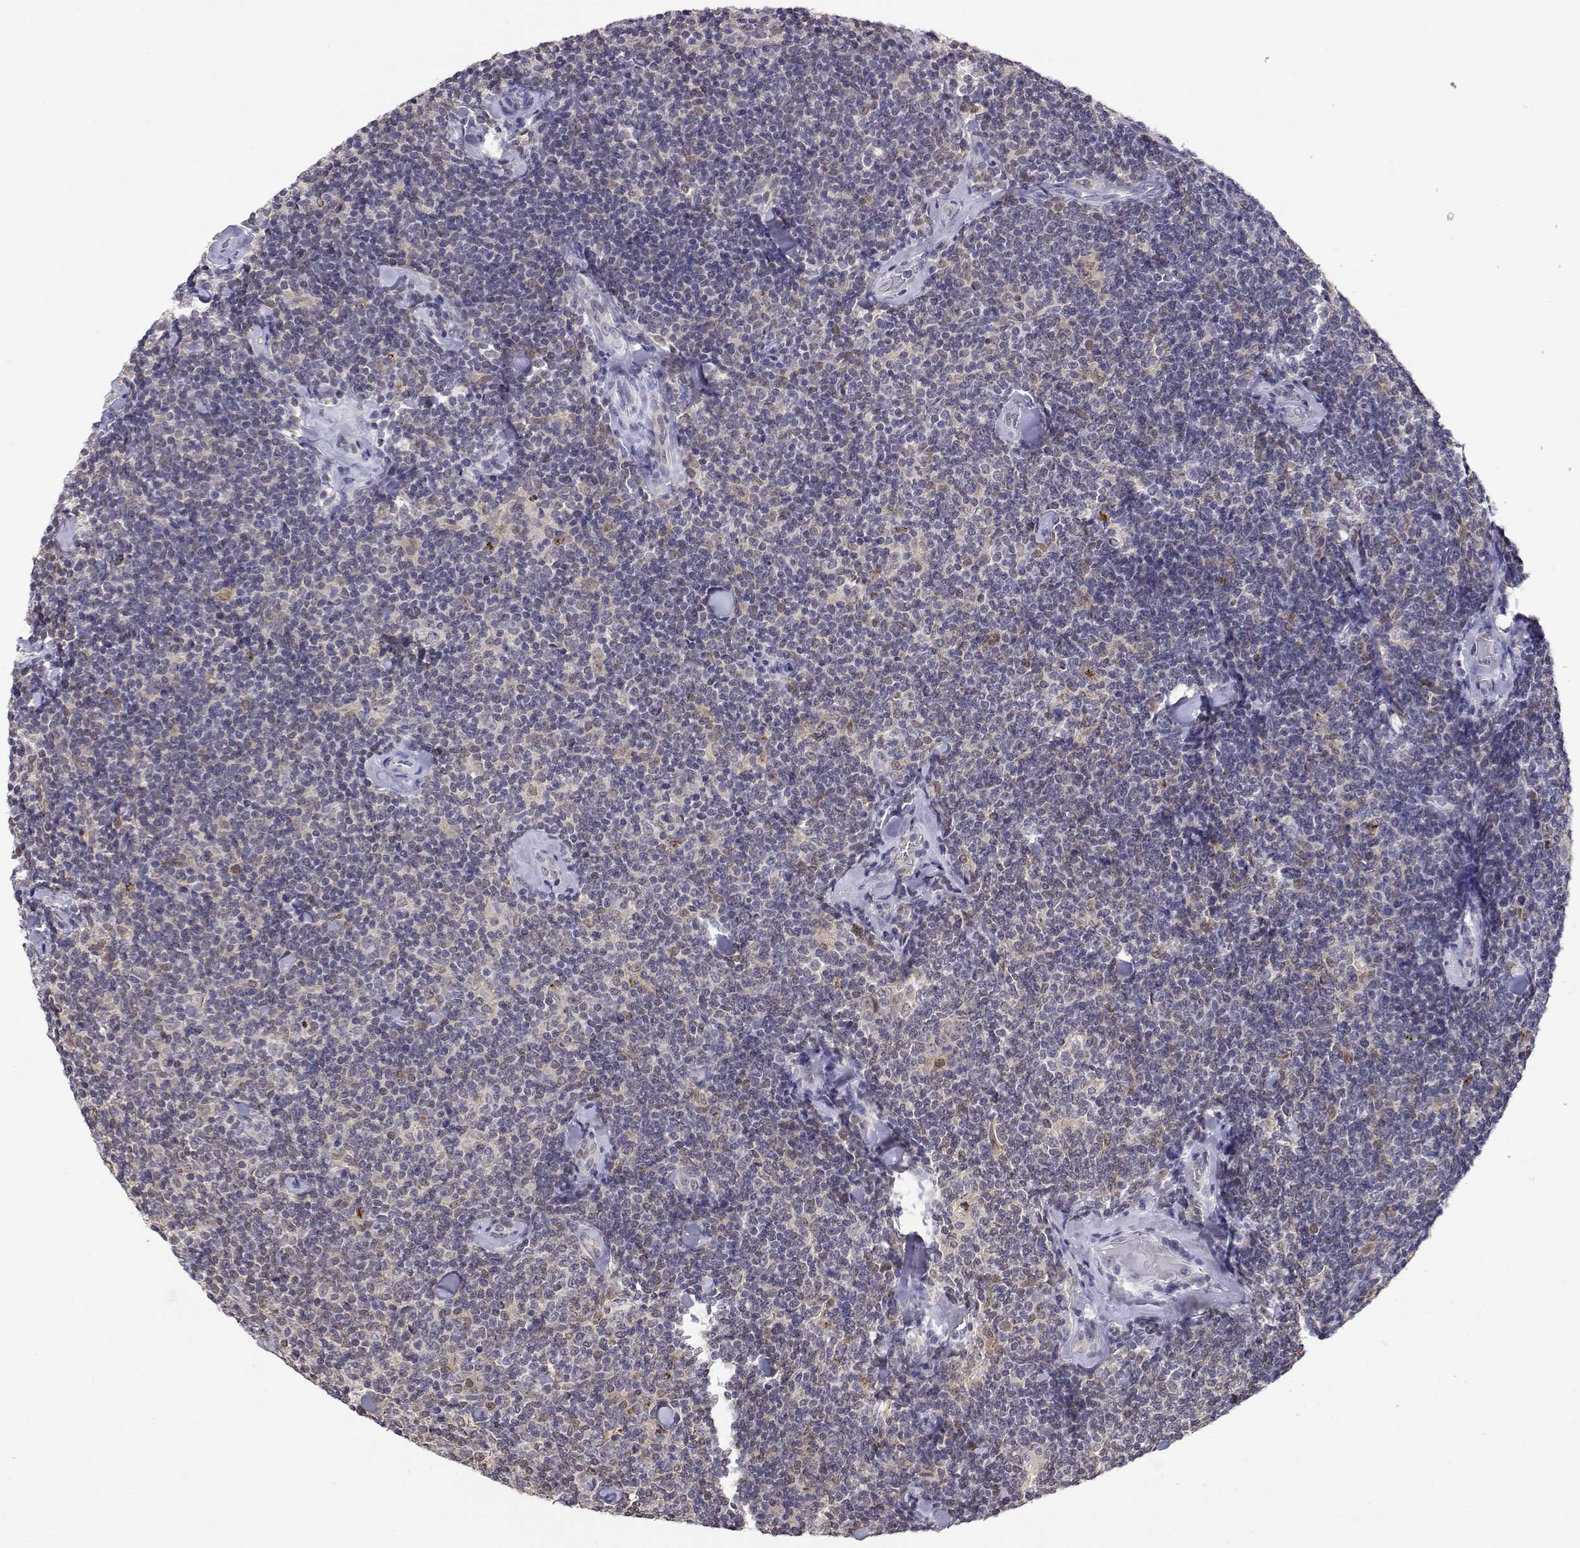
{"staining": {"intensity": "weak", "quantity": "<25%", "location": "cytoplasmic/membranous"}, "tissue": "lymphoma", "cell_type": "Tumor cells", "image_type": "cancer", "snomed": [{"axis": "morphology", "description": "Malignant lymphoma, non-Hodgkin's type, Low grade"}, {"axis": "topography", "description": "Lymph node"}], "caption": "This is an immunohistochemistry micrograph of low-grade malignant lymphoma, non-Hodgkin's type. There is no expression in tumor cells.", "gene": "ADA", "patient": {"sex": "female", "age": 56}}